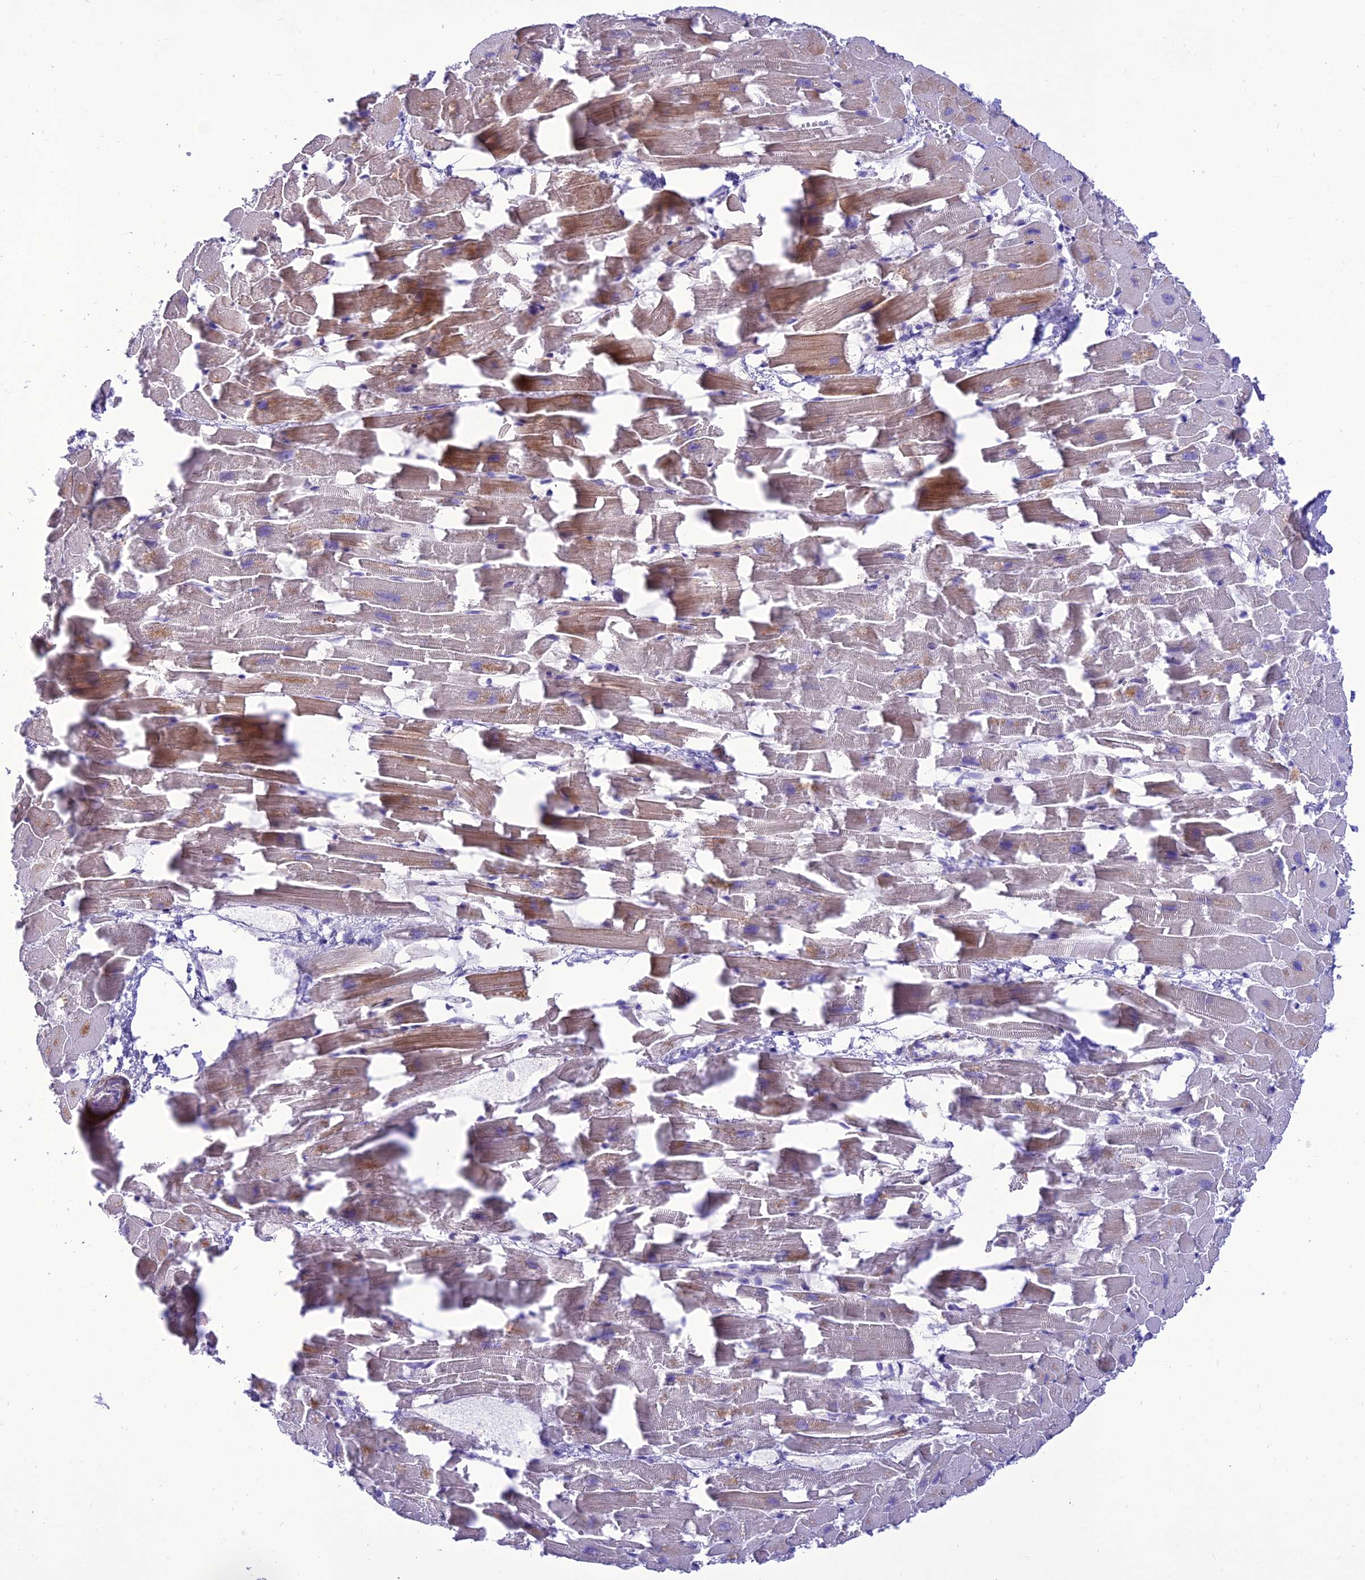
{"staining": {"intensity": "moderate", "quantity": "<25%", "location": "cytoplasmic/membranous"}, "tissue": "heart muscle", "cell_type": "Cardiomyocytes", "image_type": "normal", "snomed": [{"axis": "morphology", "description": "Normal tissue, NOS"}, {"axis": "topography", "description": "Heart"}], "caption": "Immunohistochemistry histopathology image of benign human heart muscle stained for a protein (brown), which displays low levels of moderate cytoplasmic/membranous staining in approximately <25% of cardiomyocytes.", "gene": "TEKT3", "patient": {"sex": "female", "age": 64}}